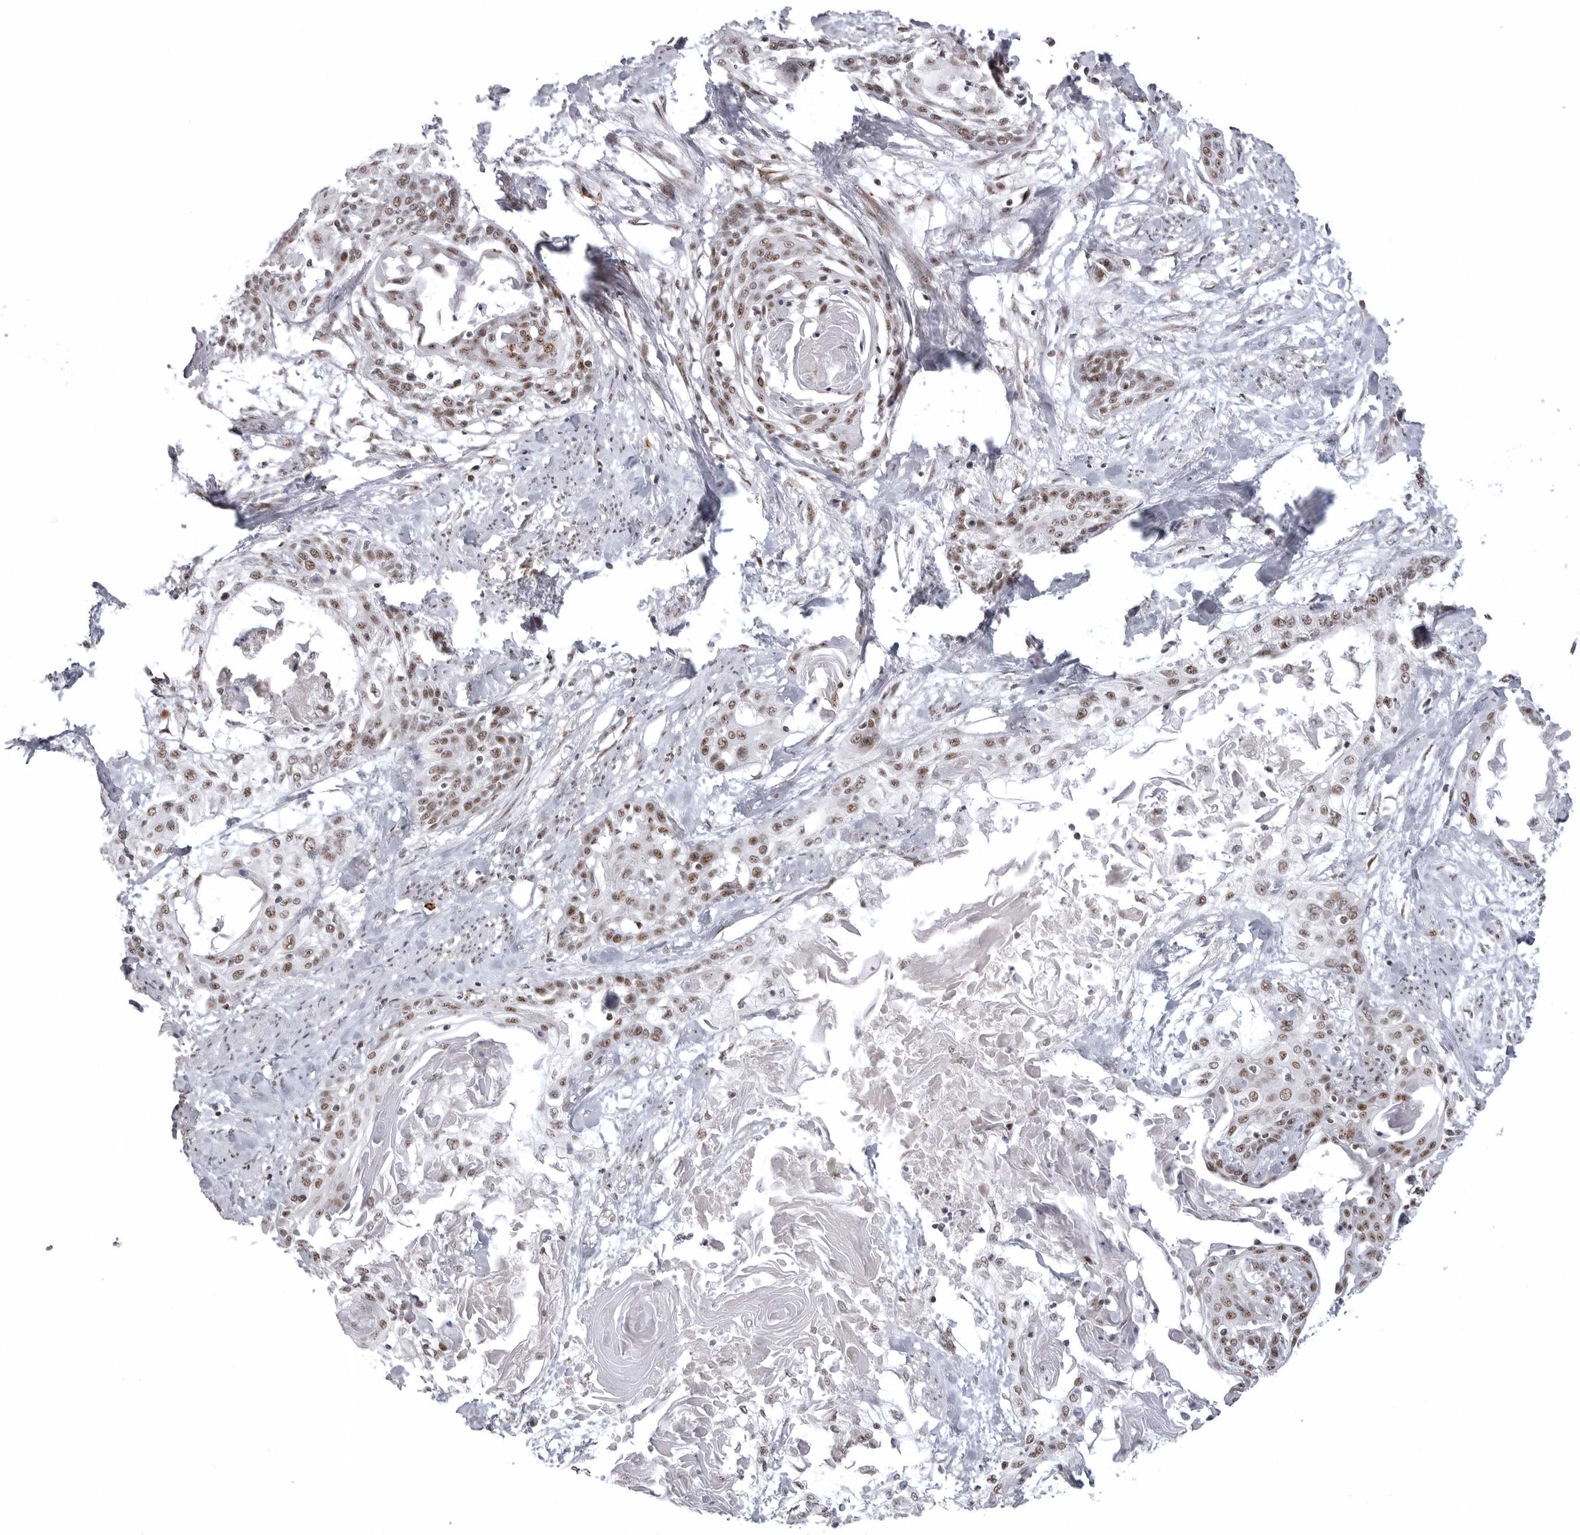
{"staining": {"intensity": "moderate", "quantity": "25%-75%", "location": "nuclear"}, "tissue": "cervical cancer", "cell_type": "Tumor cells", "image_type": "cancer", "snomed": [{"axis": "morphology", "description": "Squamous cell carcinoma, NOS"}, {"axis": "topography", "description": "Cervix"}], "caption": "DAB immunohistochemical staining of human squamous cell carcinoma (cervical) displays moderate nuclear protein positivity in about 25%-75% of tumor cells. (Brightfield microscopy of DAB IHC at high magnification).", "gene": "WRAP53", "patient": {"sex": "female", "age": 57}}